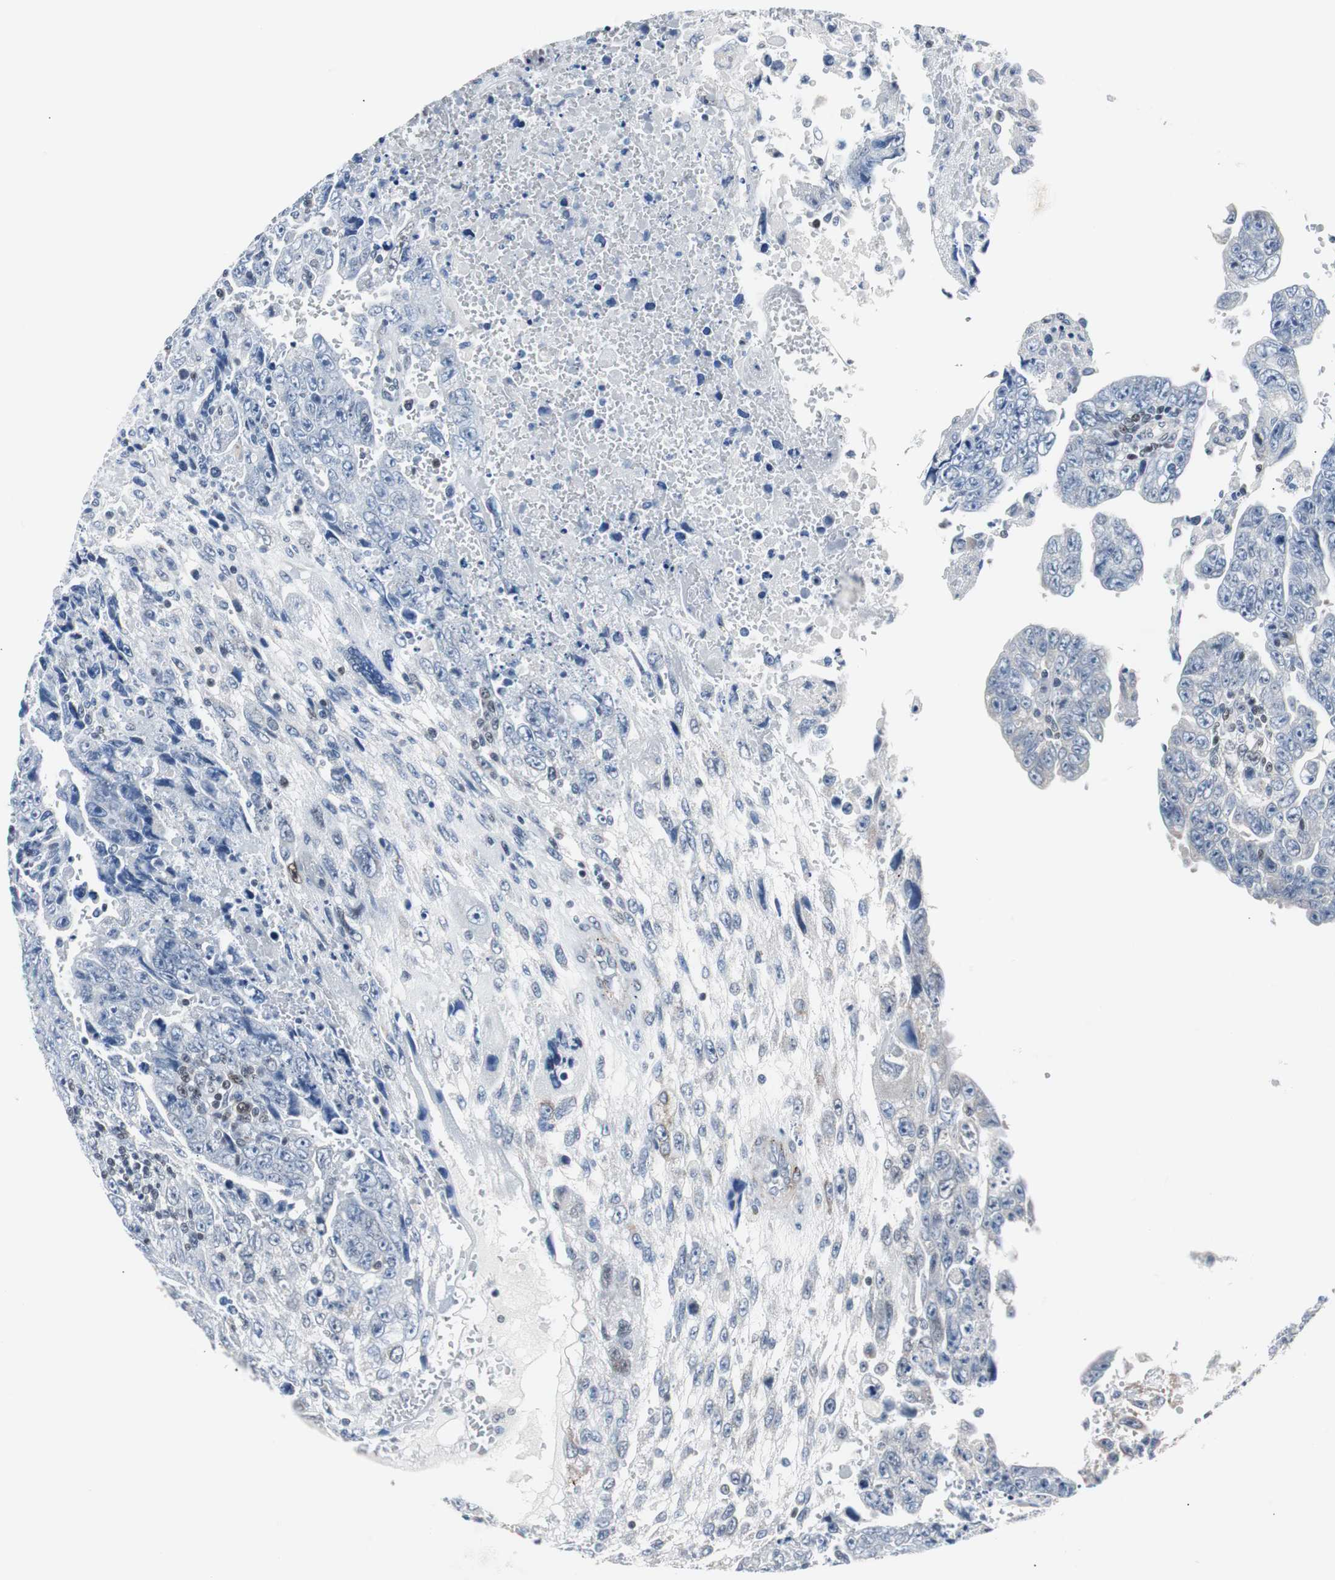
{"staining": {"intensity": "negative", "quantity": "none", "location": "none"}, "tissue": "testis cancer", "cell_type": "Tumor cells", "image_type": "cancer", "snomed": [{"axis": "morphology", "description": "Carcinoma, Embryonal, NOS"}, {"axis": "topography", "description": "Testis"}], "caption": "Tumor cells show no significant expression in embryonal carcinoma (testis).", "gene": "ZHX2", "patient": {"sex": "male", "age": 28}}